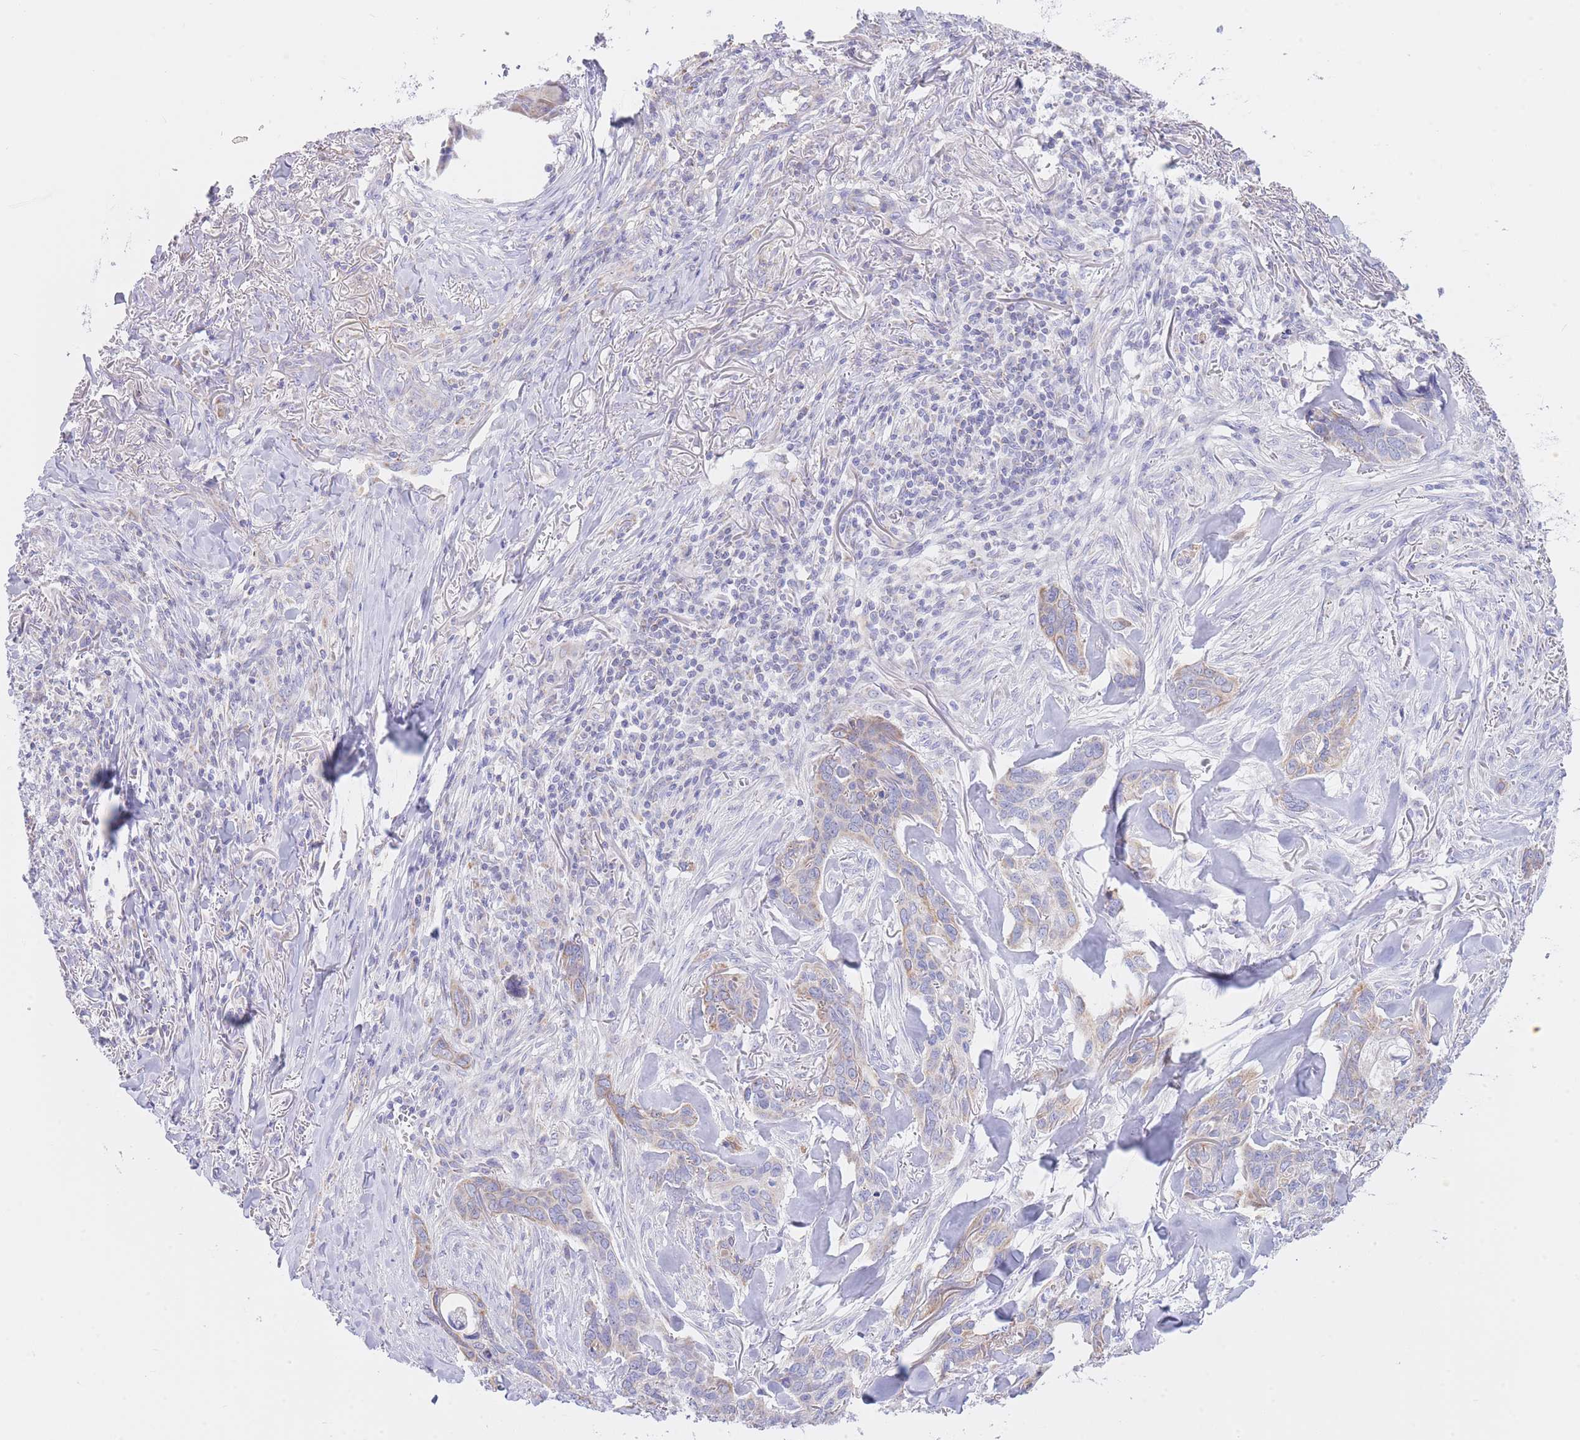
{"staining": {"intensity": "weak", "quantity": "<25%", "location": "cytoplasmic/membranous"}, "tissue": "skin cancer", "cell_type": "Tumor cells", "image_type": "cancer", "snomed": [{"axis": "morphology", "description": "Basal cell carcinoma"}, {"axis": "topography", "description": "Skin"}], "caption": "The immunohistochemistry (IHC) image has no significant staining in tumor cells of skin basal cell carcinoma tissue. (Brightfield microscopy of DAB (3,3'-diaminobenzidine) IHC at high magnification).", "gene": "NANP", "patient": {"sex": "male", "age": 86}}